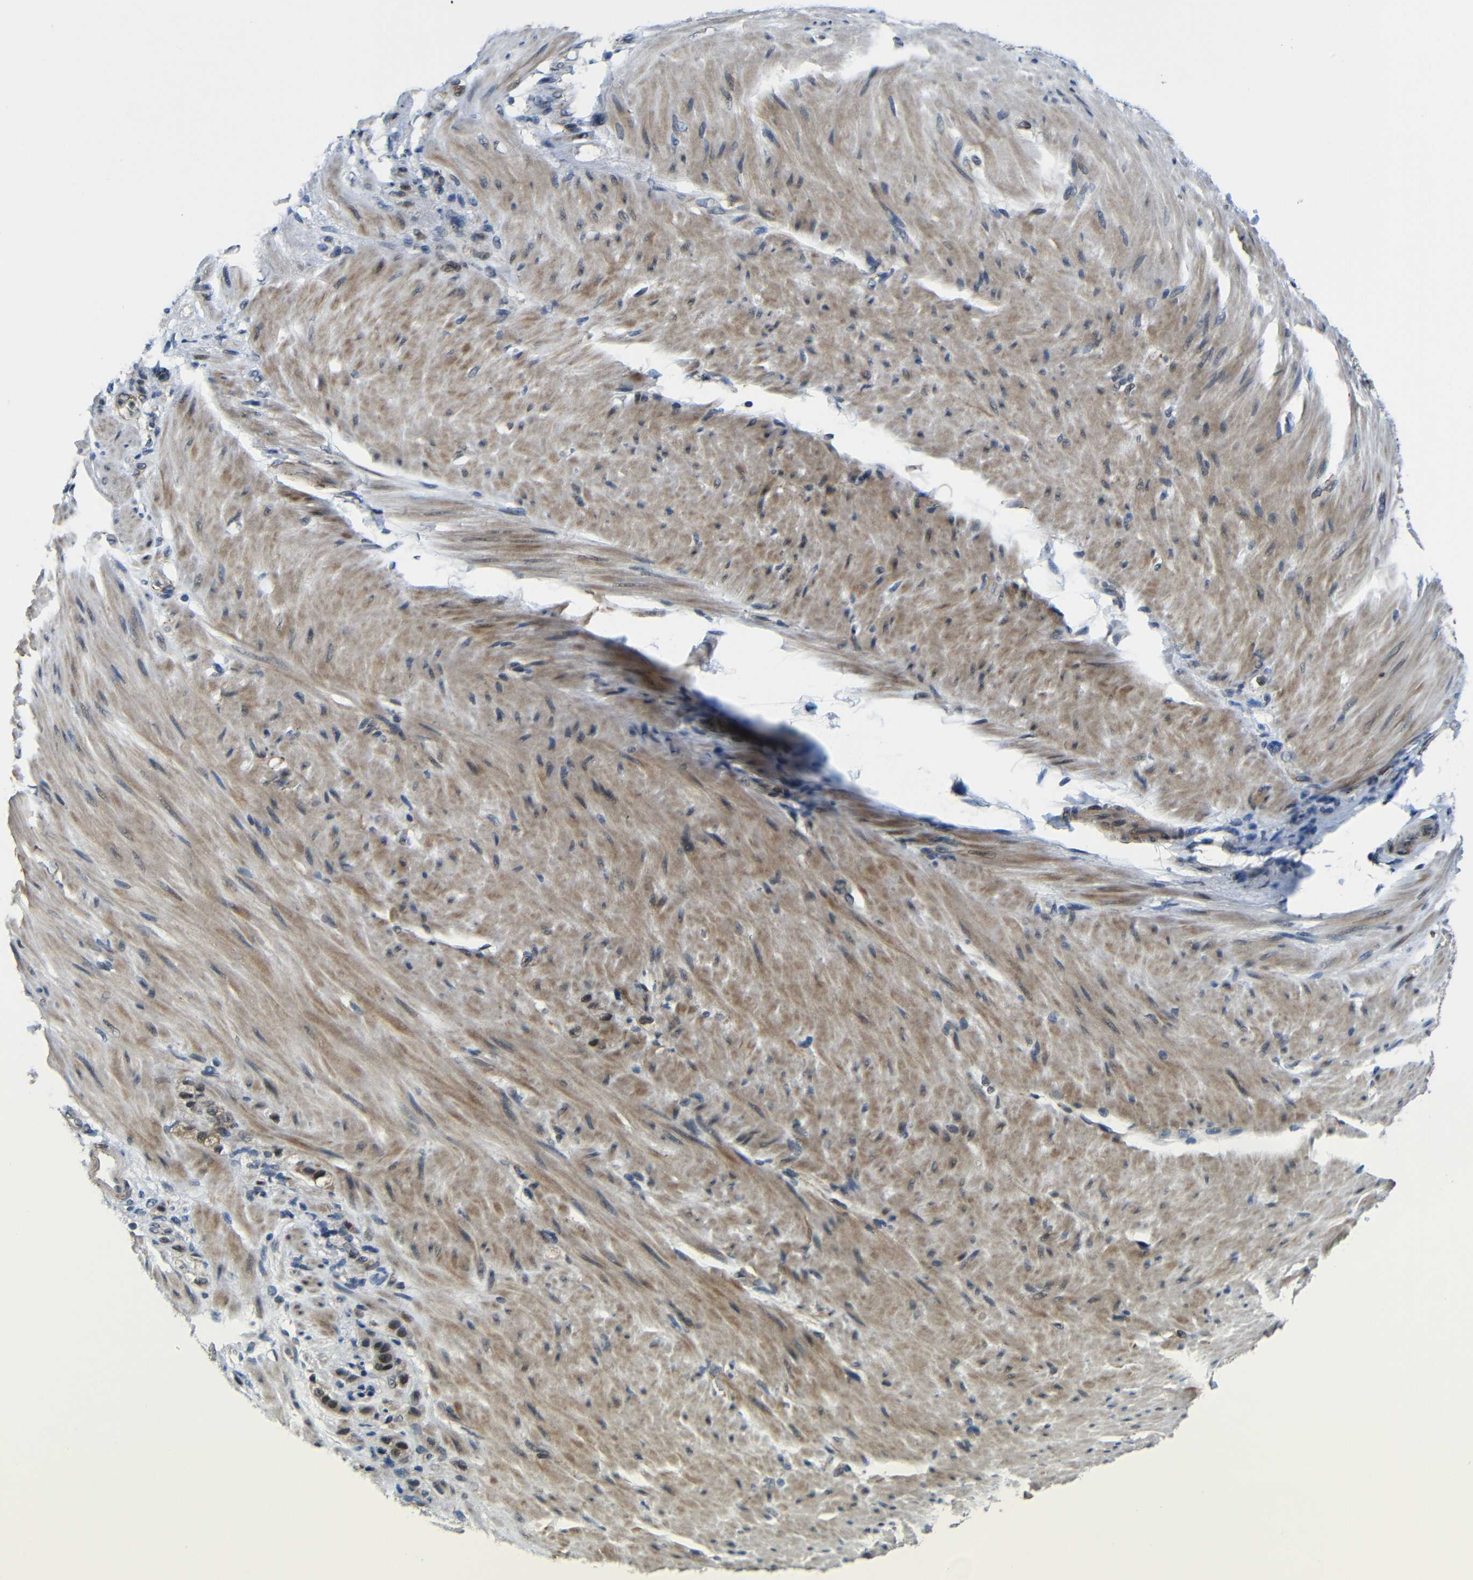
{"staining": {"intensity": "moderate", "quantity": "<25%", "location": "cytoplasmic/membranous"}, "tissue": "stomach cancer", "cell_type": "Tumor cells", "image_type": "cancer", "snomed": [{"axis": "morphology", "description": "Adenocarcinoma, NOS"}, {"axis": "topography", "description": "Stomach"}], "caption": "This is an image of immunohistochemistry (IHC) staining of stomach cancer, which shows moderate positivity in the cytoplasmic/membranous of tumor cells.", "gene": "FAM172A", "patient": {"sex": "male", "age": 82}}